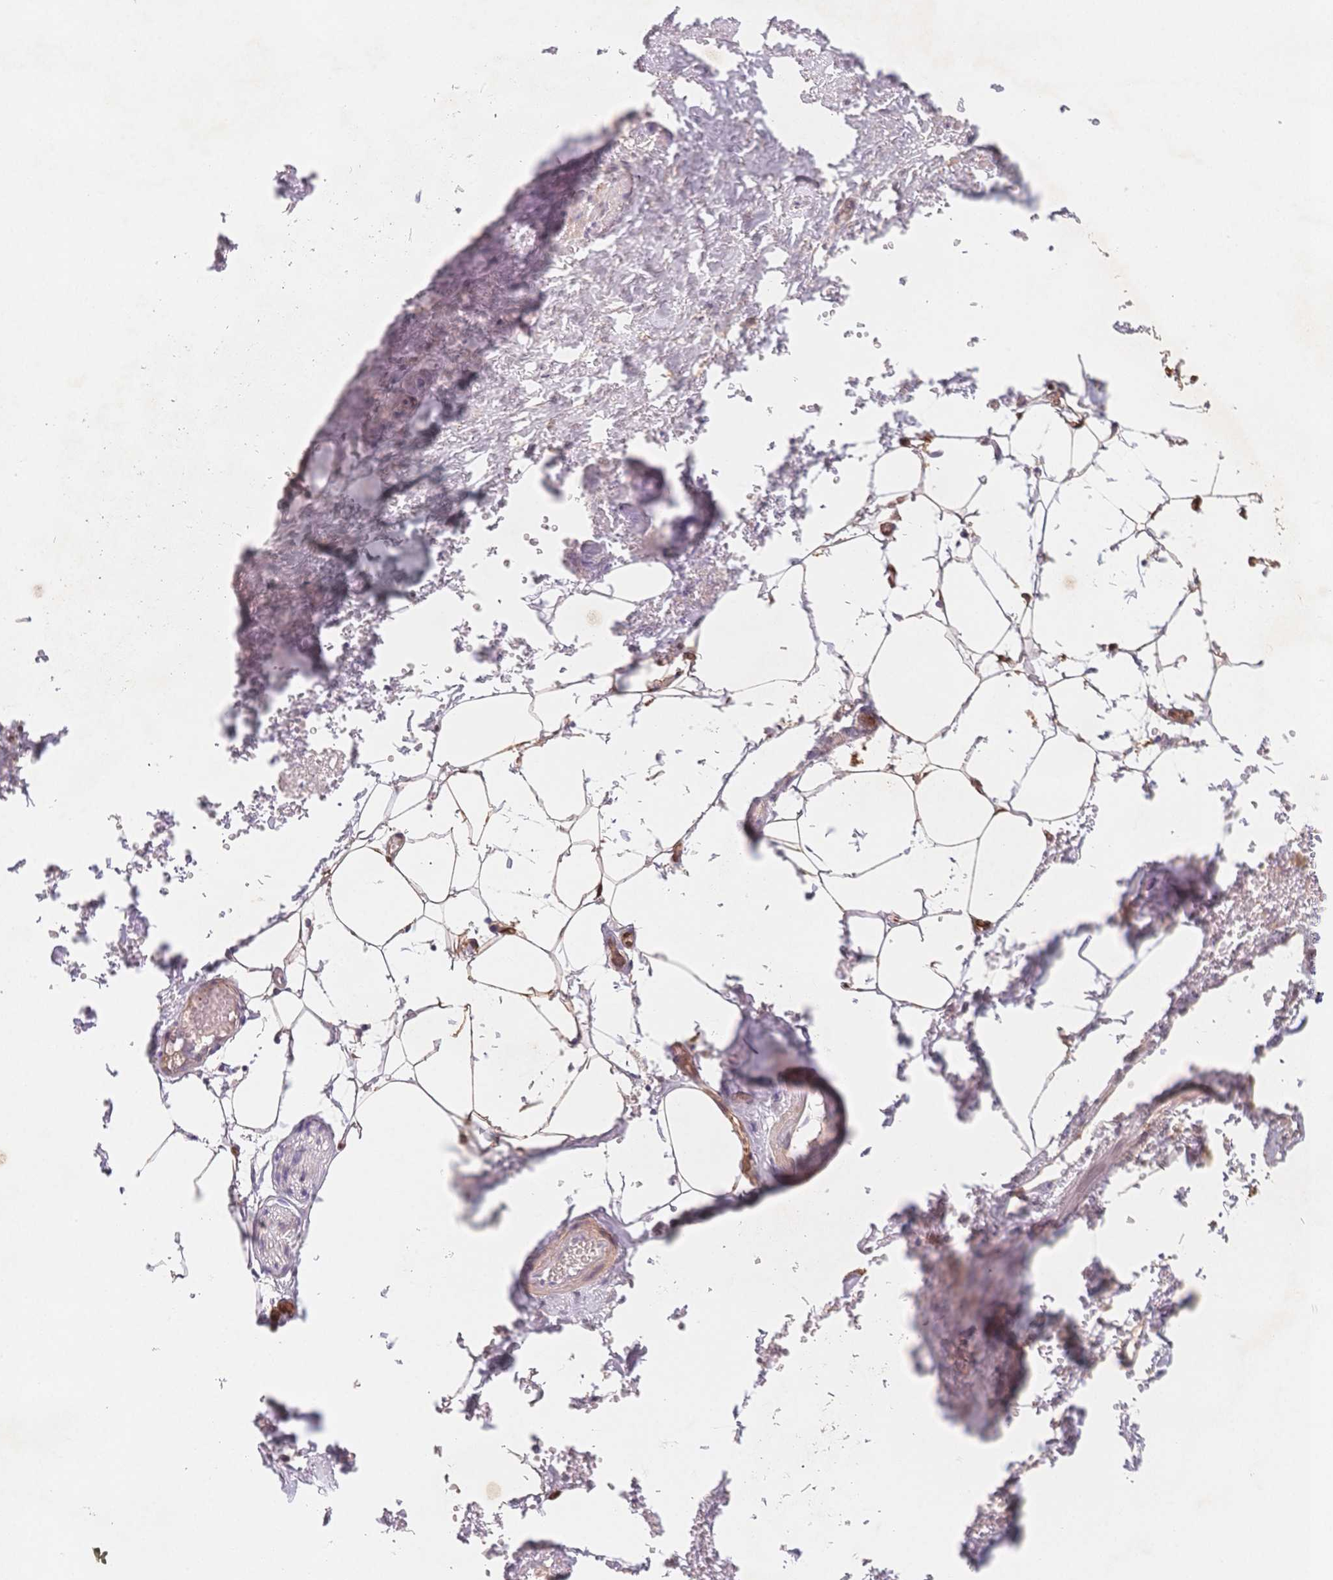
{"staining": {"intensity": "strong", "quantity": "25%-75%", "location": "cytoplasmic/membranous"}, "tissue": "adipose tissue", "cell_type": "Adipocytes", "image_type": "normal", "snomed": [{"axis": "morphology", "description": "Normal tissue, NOS"}, {"axis": "topography", "description": "Prostate"}, {"axis": "topography", "description": "Peripheral nerve tissue"}], "caption": "A photomicrograph of human adipose tissue stained for a protein reveals strong cytoplasmic/membranous brown staining in adipocytes. The protein is stained brown, and the nuclei are stained in blue (DAB IHC with brightfield microscopy, high magnification).", "gene": "C12orf75", "patient": {"sex": "male", "age": 55}}